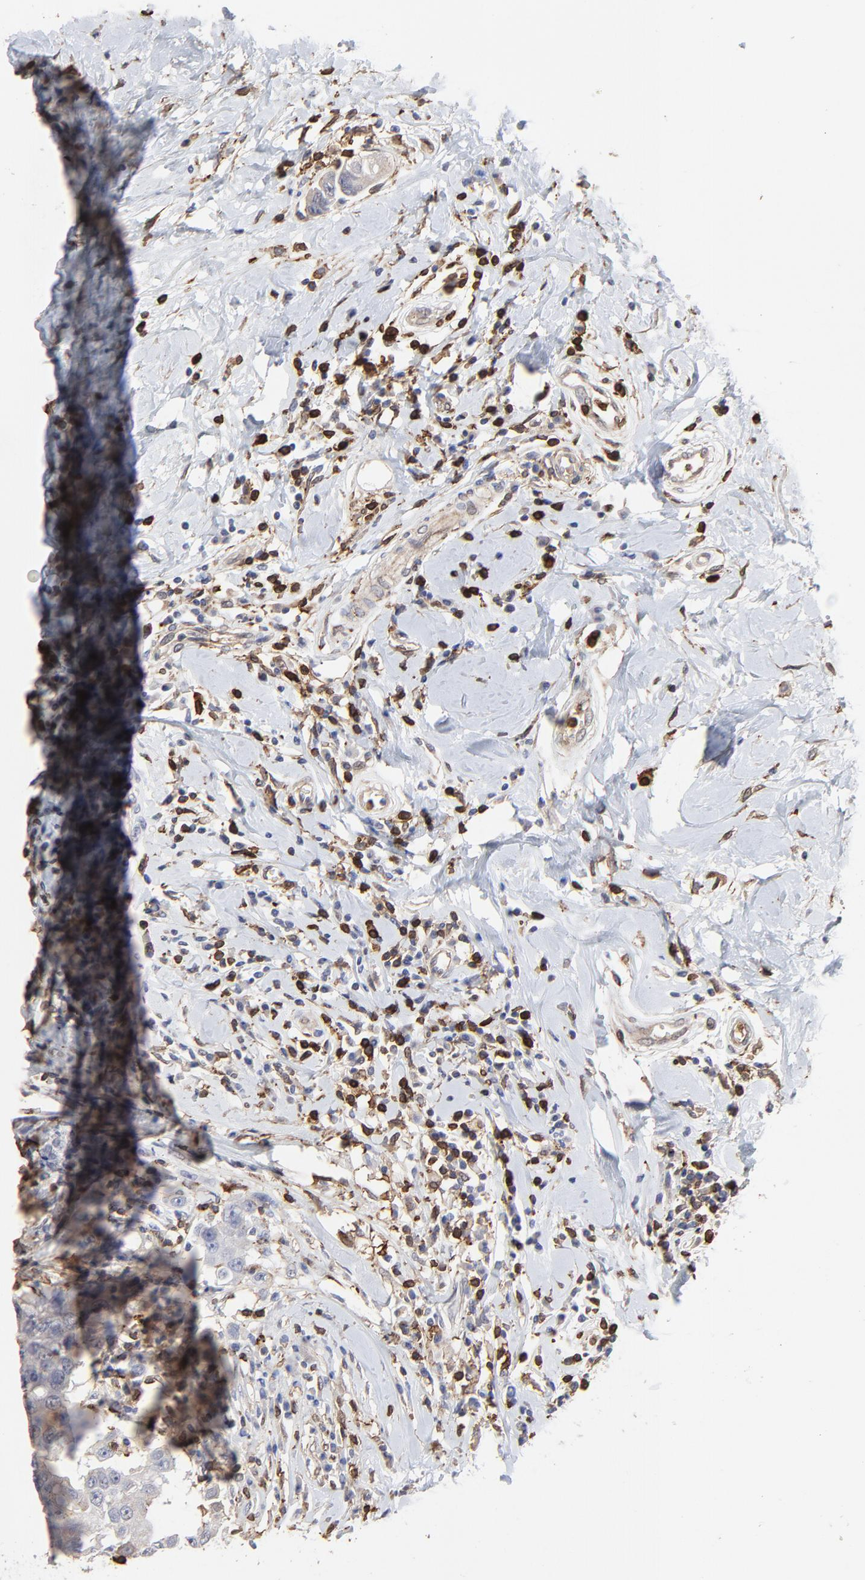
{"staining": {"intensity": "negative", "quantity": "none", "location": "none"}, "tissue": "breast cancer", "cell_type": "Tumor cells", "image_type": "cancer", "snomed": [{"axis": "morphology", "description": "Duct carcinoma"}, {"axis": "topography", "description": "Breast"}], "caption": "A high-resolution histopathology image shows immunohistochemistry staining of invasive ductal carcinoma (breast), which reveals no significant positivity in tumor cells.", "gene": "SLC6A14", "patient": {"sex": "female", "age": 27}}